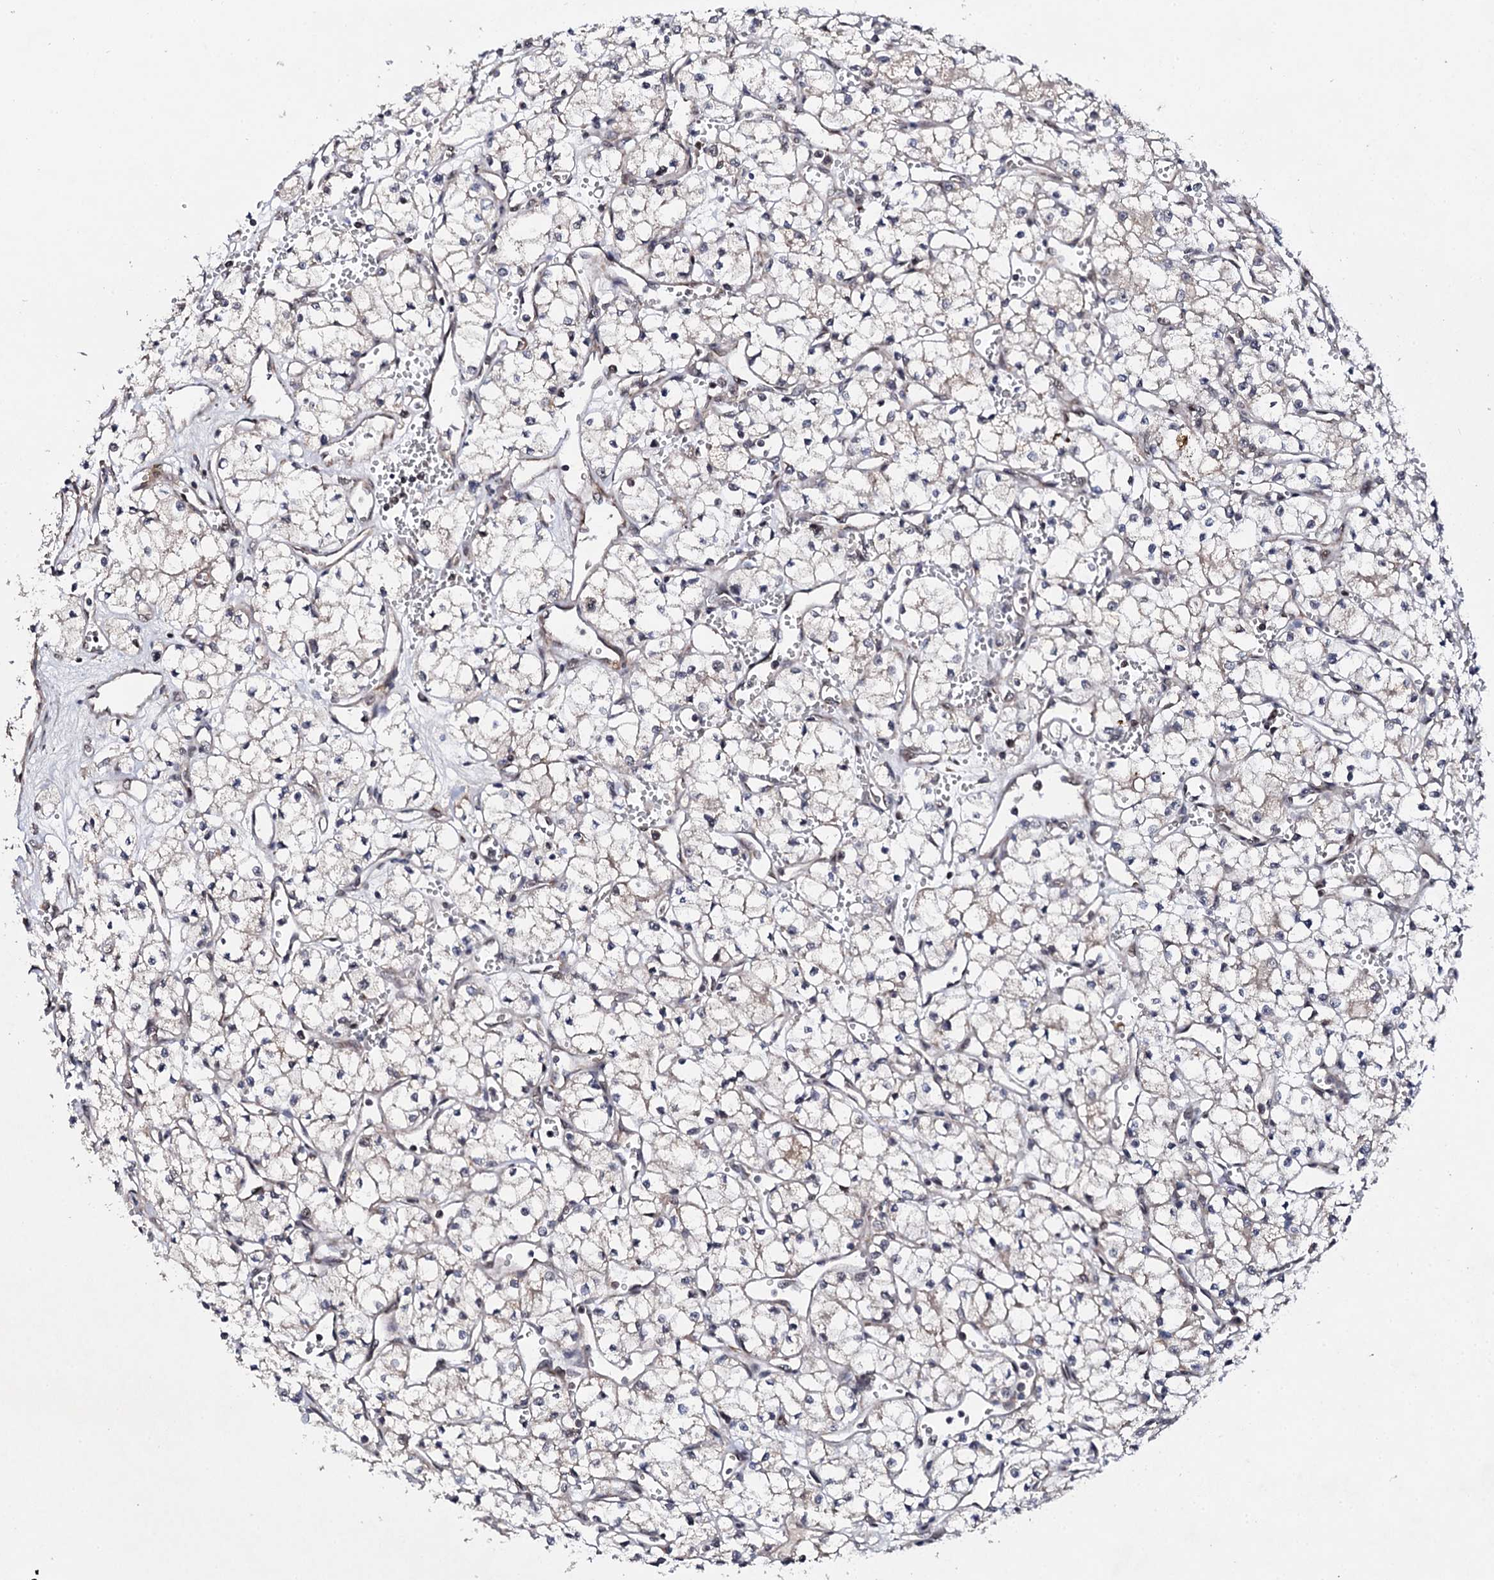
{"staining": {"intensity": "negative", "quantity": "none", "location": "none"}, "tissue": "renal cancer", "cell_type": "Tumor cells", "image_type": "cancer", "snomed": [{"axis": "morphology", "description": "Adenocarcinoma, NOS"}, {"axis": "topography", "description": "Kidney"}], "caption": "Immunohistochemistry micrograph of neoplastic tissue: renal cancer (adenocarcinoma) stained with DAB (3,3'-diaminobenzidine) displays no significant protein expression in tumor cells.", "gene": "FAM111A", "patient": {"sex": "male", "age": 59}}